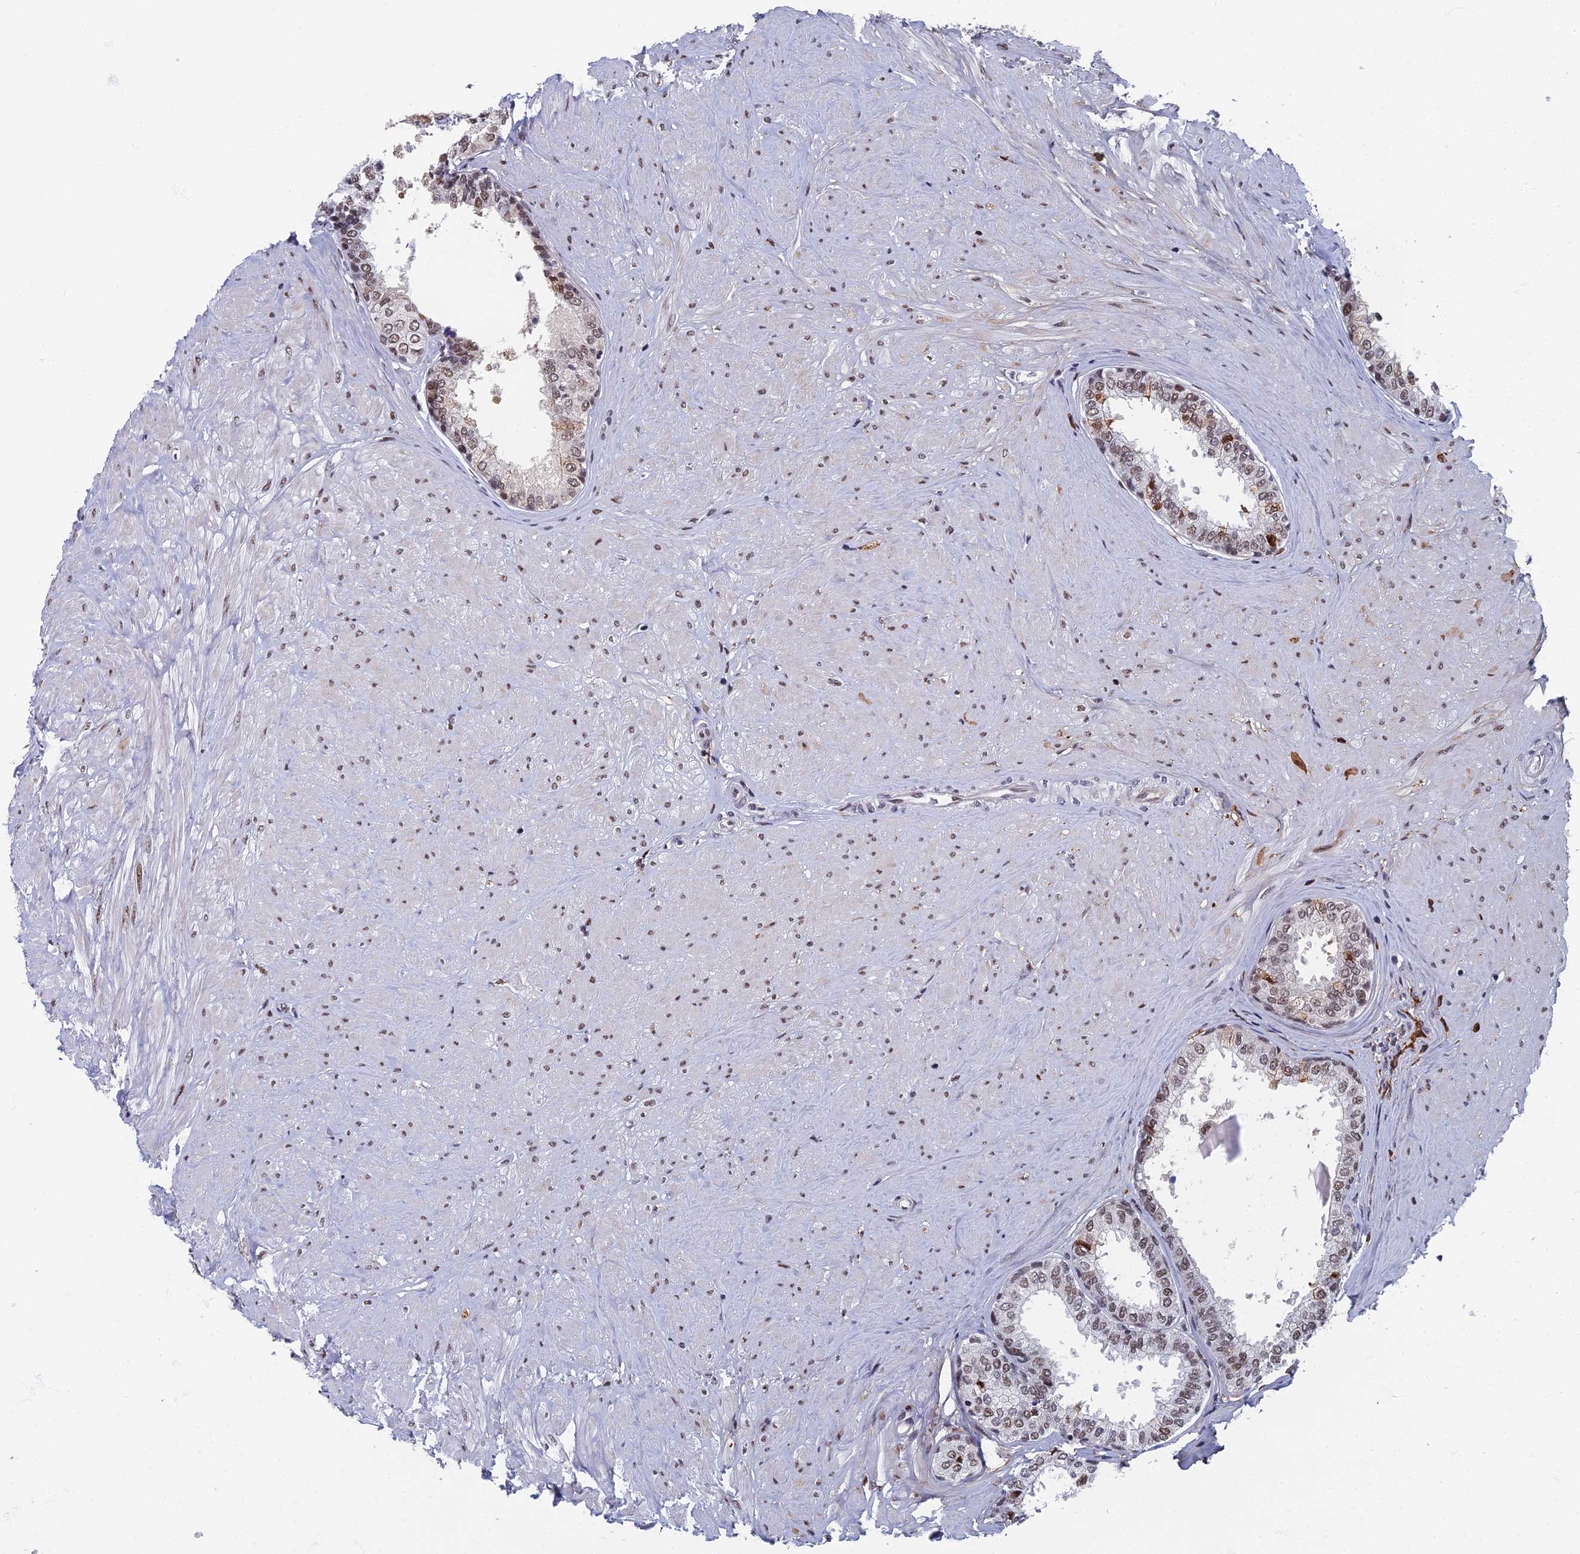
{"staining": {"intensity": "moderate", "quantity": ">75%", "location": "nuclear"}, "tissue": "prostate", "cell_type": "Glandular cells", "image_type": "normal", "snomed": [{"axis": "morphology", "description": "Normal tissue, NOS"}, {"axis": "topography", "description": "Prostate"}], "caption": "Moderate nuclear protein expression is present in about >75% of glandular cells in prostate. The protein is shown in brown color, while the nuclei are stained blue.", "gene": "TAF13", "patient": {"sex": "male", "age": 48}}